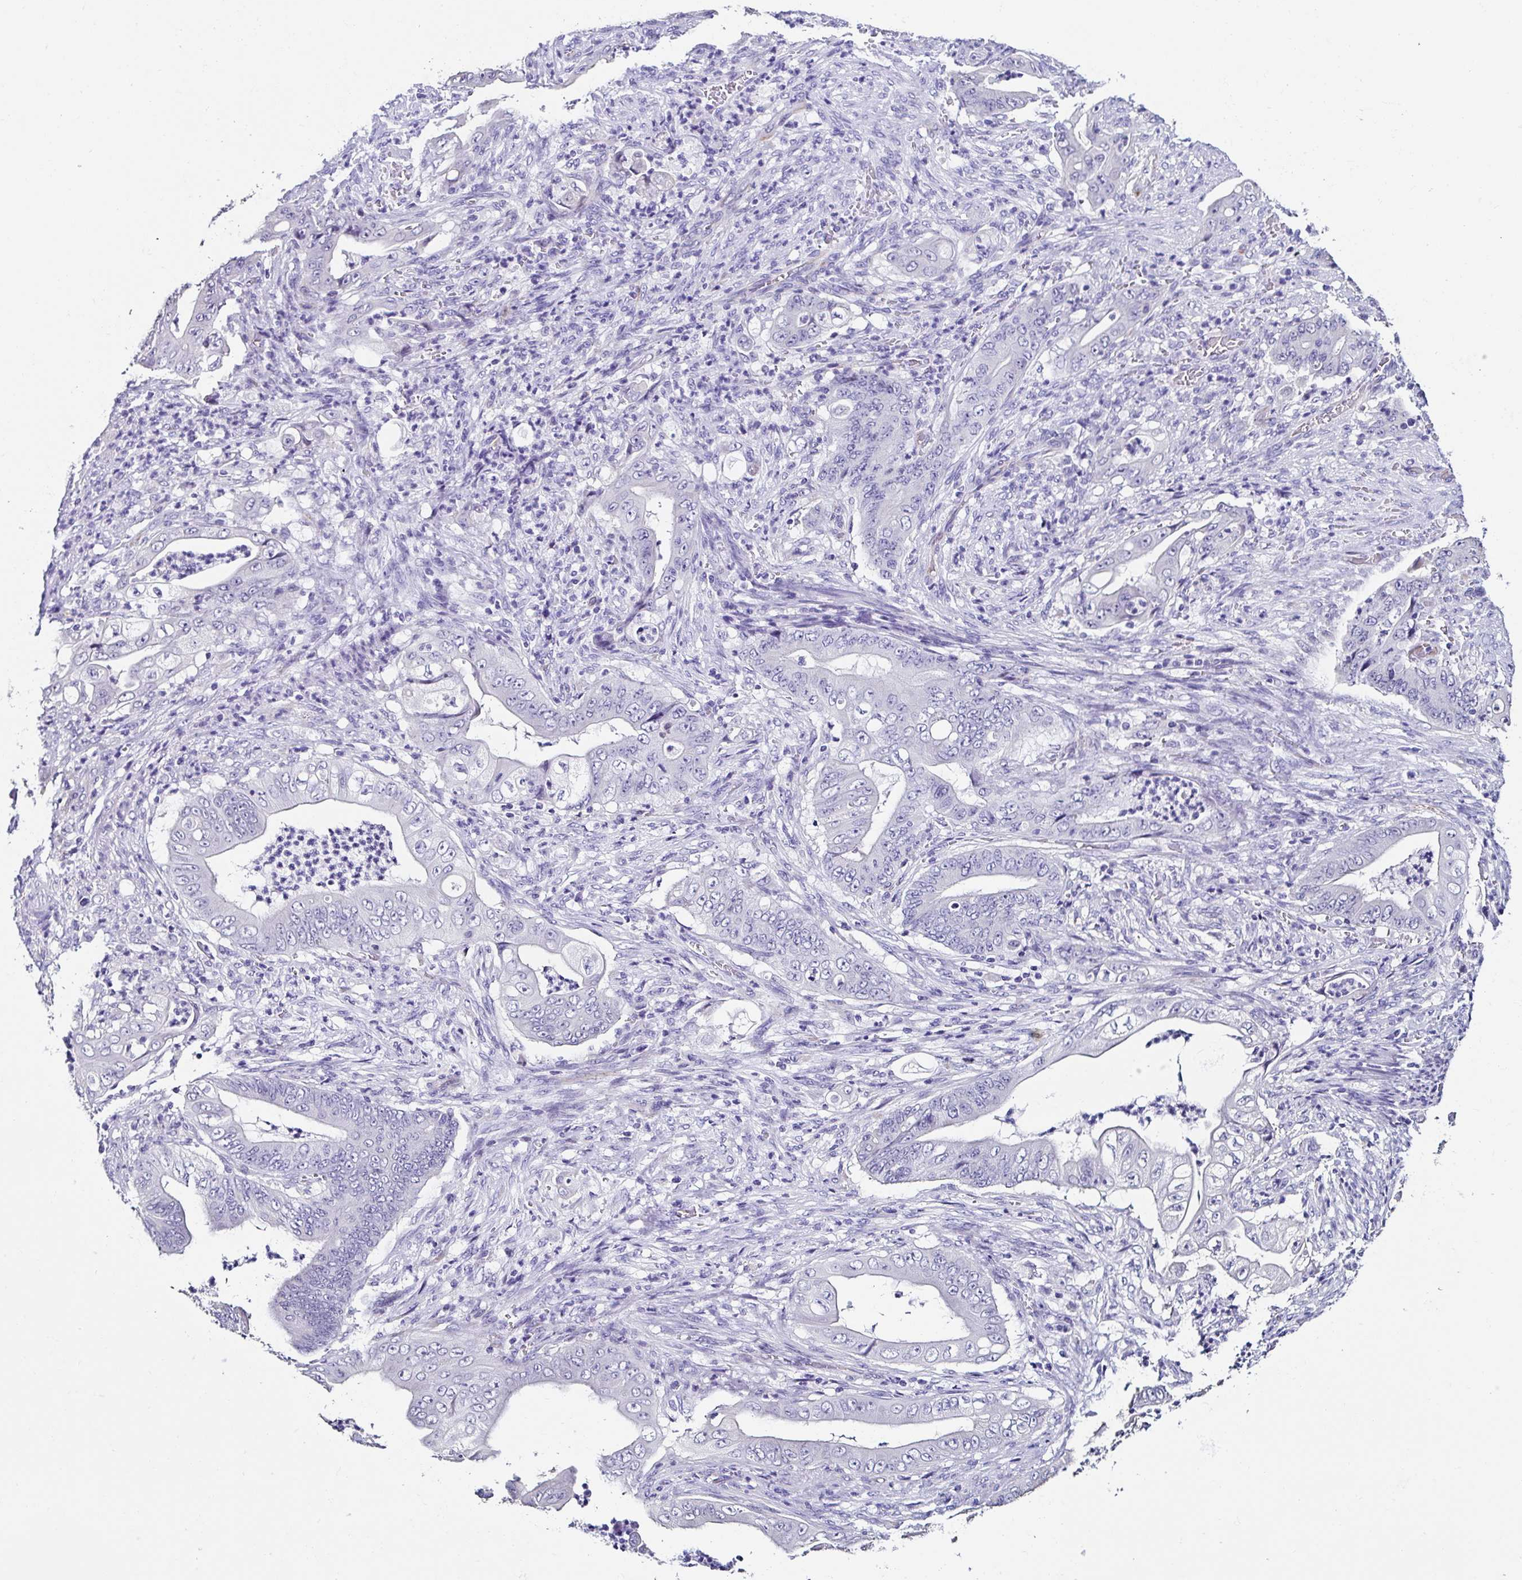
{"staining": {"intensity": "negative", "quantity": "none", "location": "none"}, "tissue": "stomach cancer", "cell_type": "Tumor cells", "image_type": "cancer", "snomed": [{"axis": "morphology", "description": "Adenocarcinoma, NOS"}, {"axis": "topography", "description": "Stomach"}], "caption": "Immunohistochemistry of stomach adenocarcinoma demonstrates no staining in tumor cells.", "gene": "TMPRSS11E", "patient": {"sex": "female", "age": 73}}